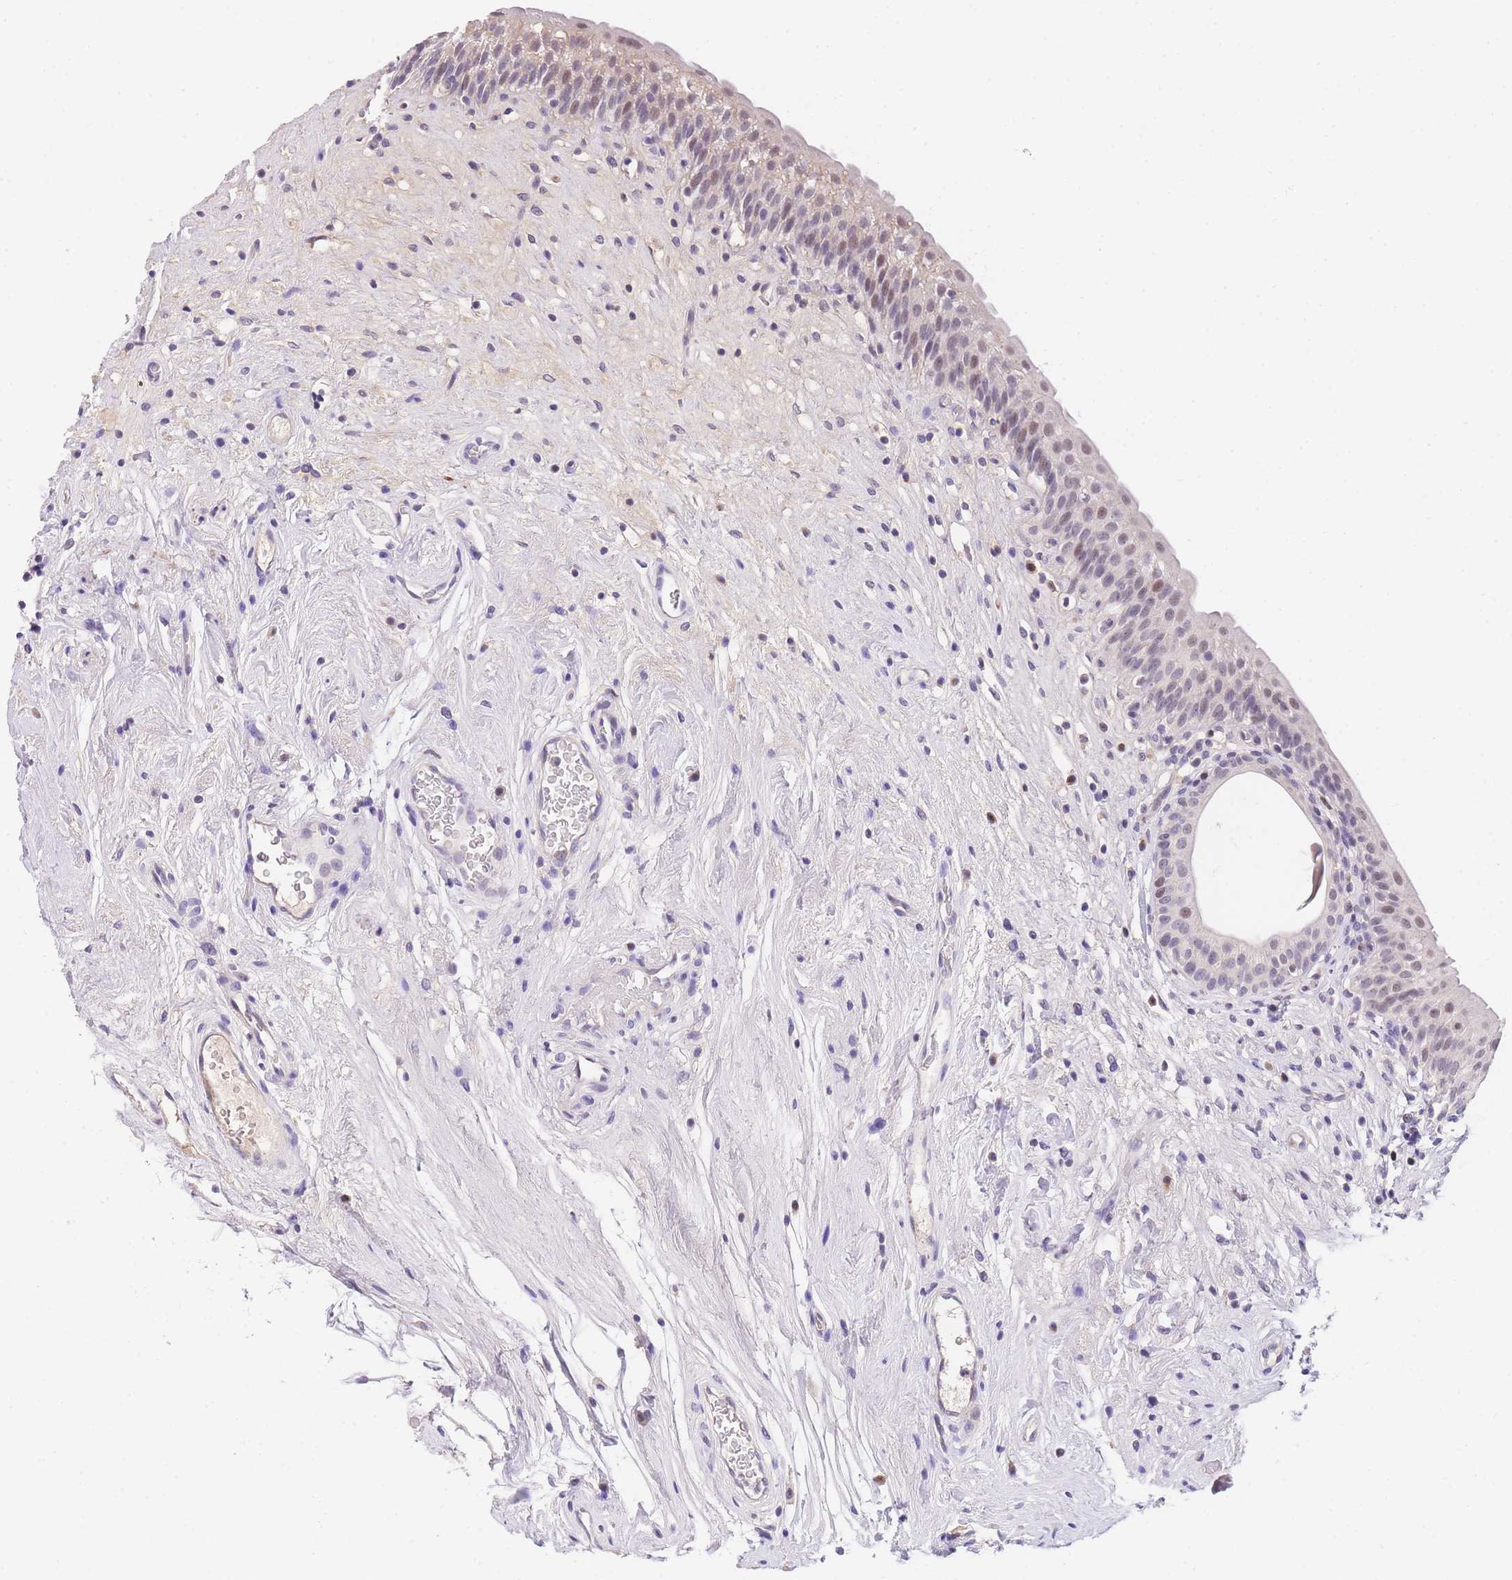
{"staining": {"intensity": "weak", "quantity": "25%-75%", "location": "nuclear"}, "tissue": "urinary bladder", "cell_type": "Urothelial cells", "image_type": "normal", "snomed": [{"axis": "morphology", "description": "Normal tissue, NOS"}, {"axis": "topography", "description": "Urinary bladder"}], "caption": "Urothelial cells demonstrate weak nuclear positivity in approximately 25%-75% of cells in unremarkable urinary bladder. (Brightfield microscopy of DAB IHC at high magnification).", "gene": "SLC35F2", "patient": {"sex": "male", "age": 83}}